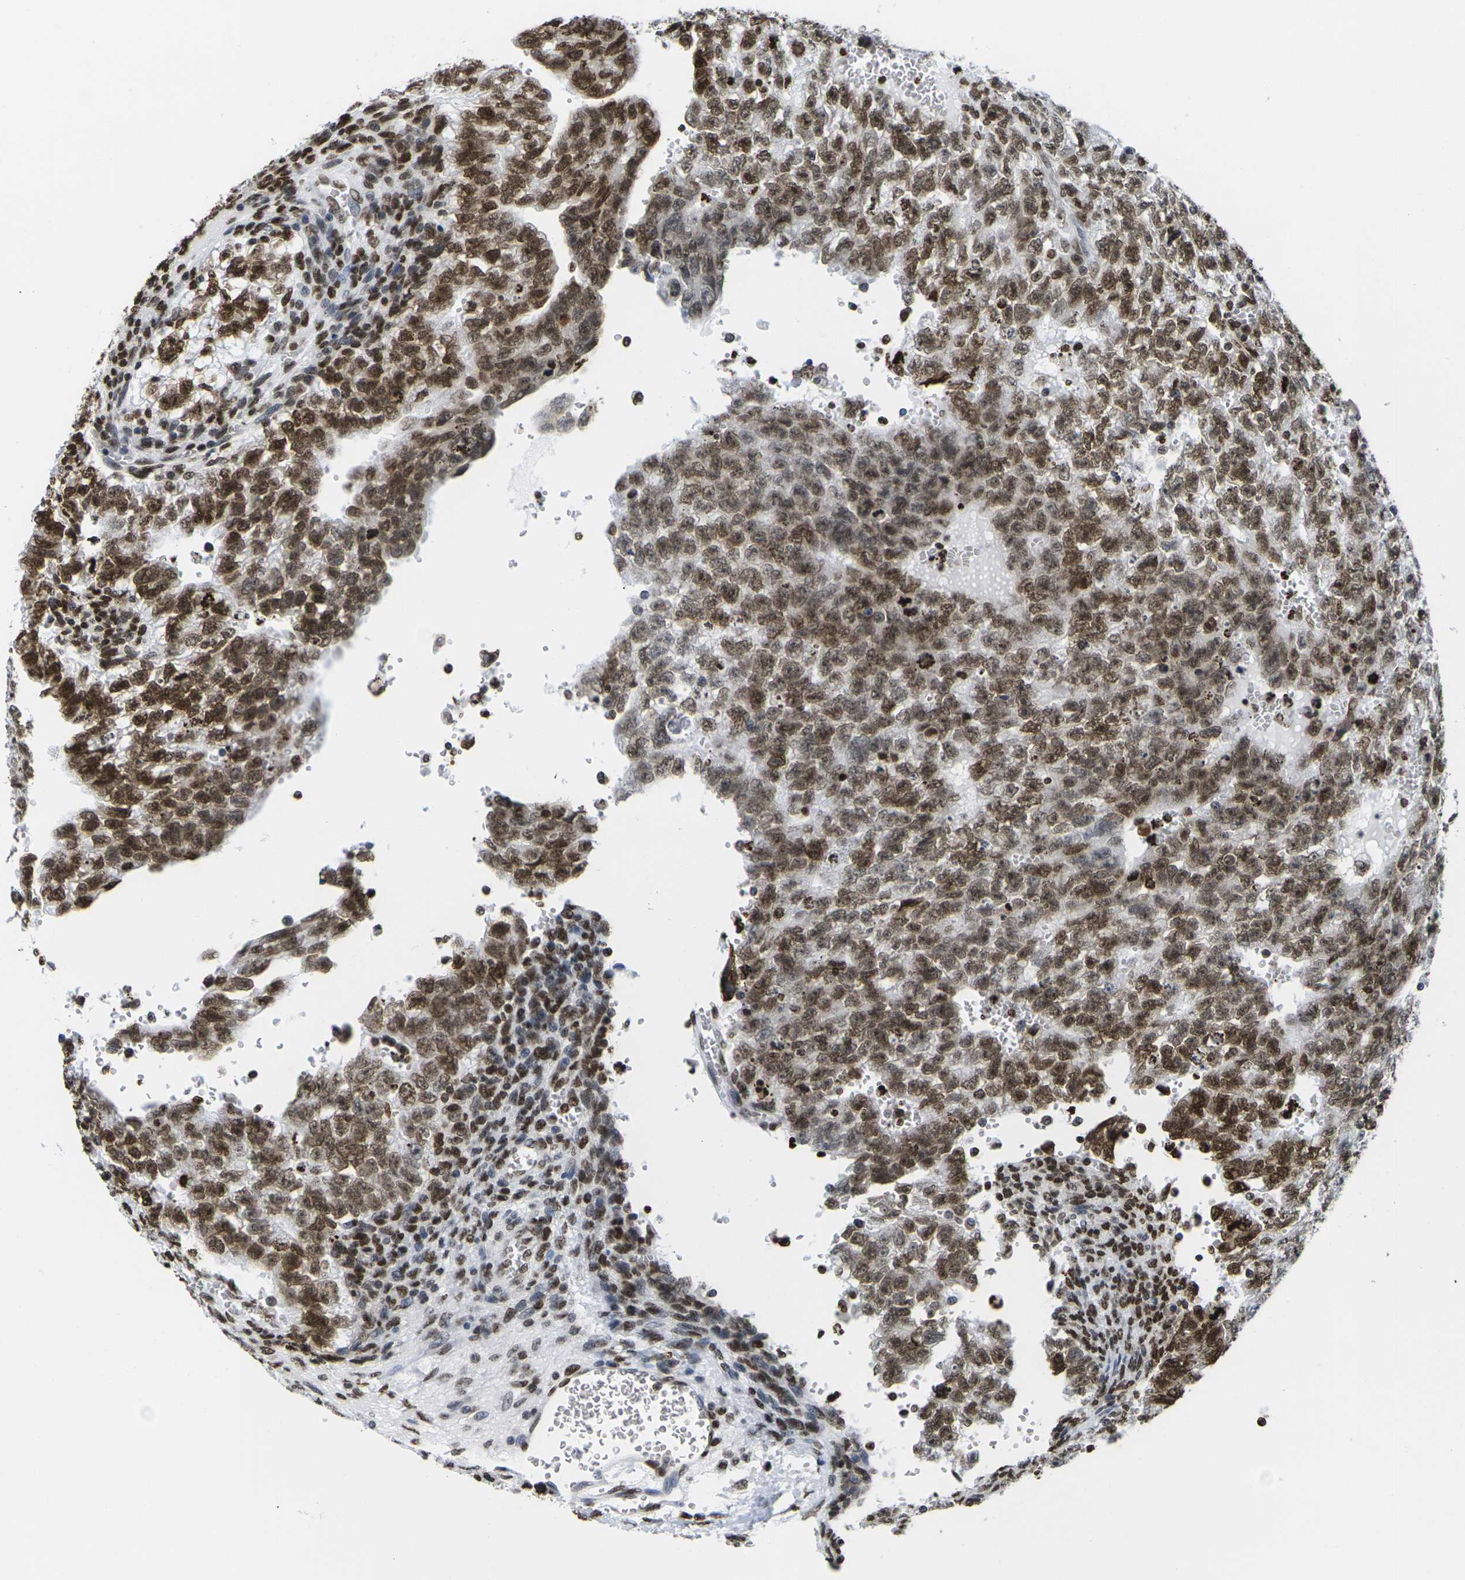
{"staining": {"intensity": "moderate", "quantity": ">75%", "location": "cytoplasmic/membranous,nuclear"}, "tissue": "testis cancer", "cell_type": "Tumor cells", "image_type": "cancer", "snomed": [{"axis": "morphology", "description": "Seminoma, NOS"}, {"axis": "morphology", "description": "Carcinoma, Embryonal, NOS"}, {"axis": "topography", "description": "Testis"}], "caption": "IHC of human testis cancer reveals medium levels of moderate cytoplasmic/membranous and nuclear expression in about >75% of tumor cells. (DAB IHC with brightfield microscopy, high magnification).", "gene": "H2AC21", "patient": {"sex": "male", "age": 38}}